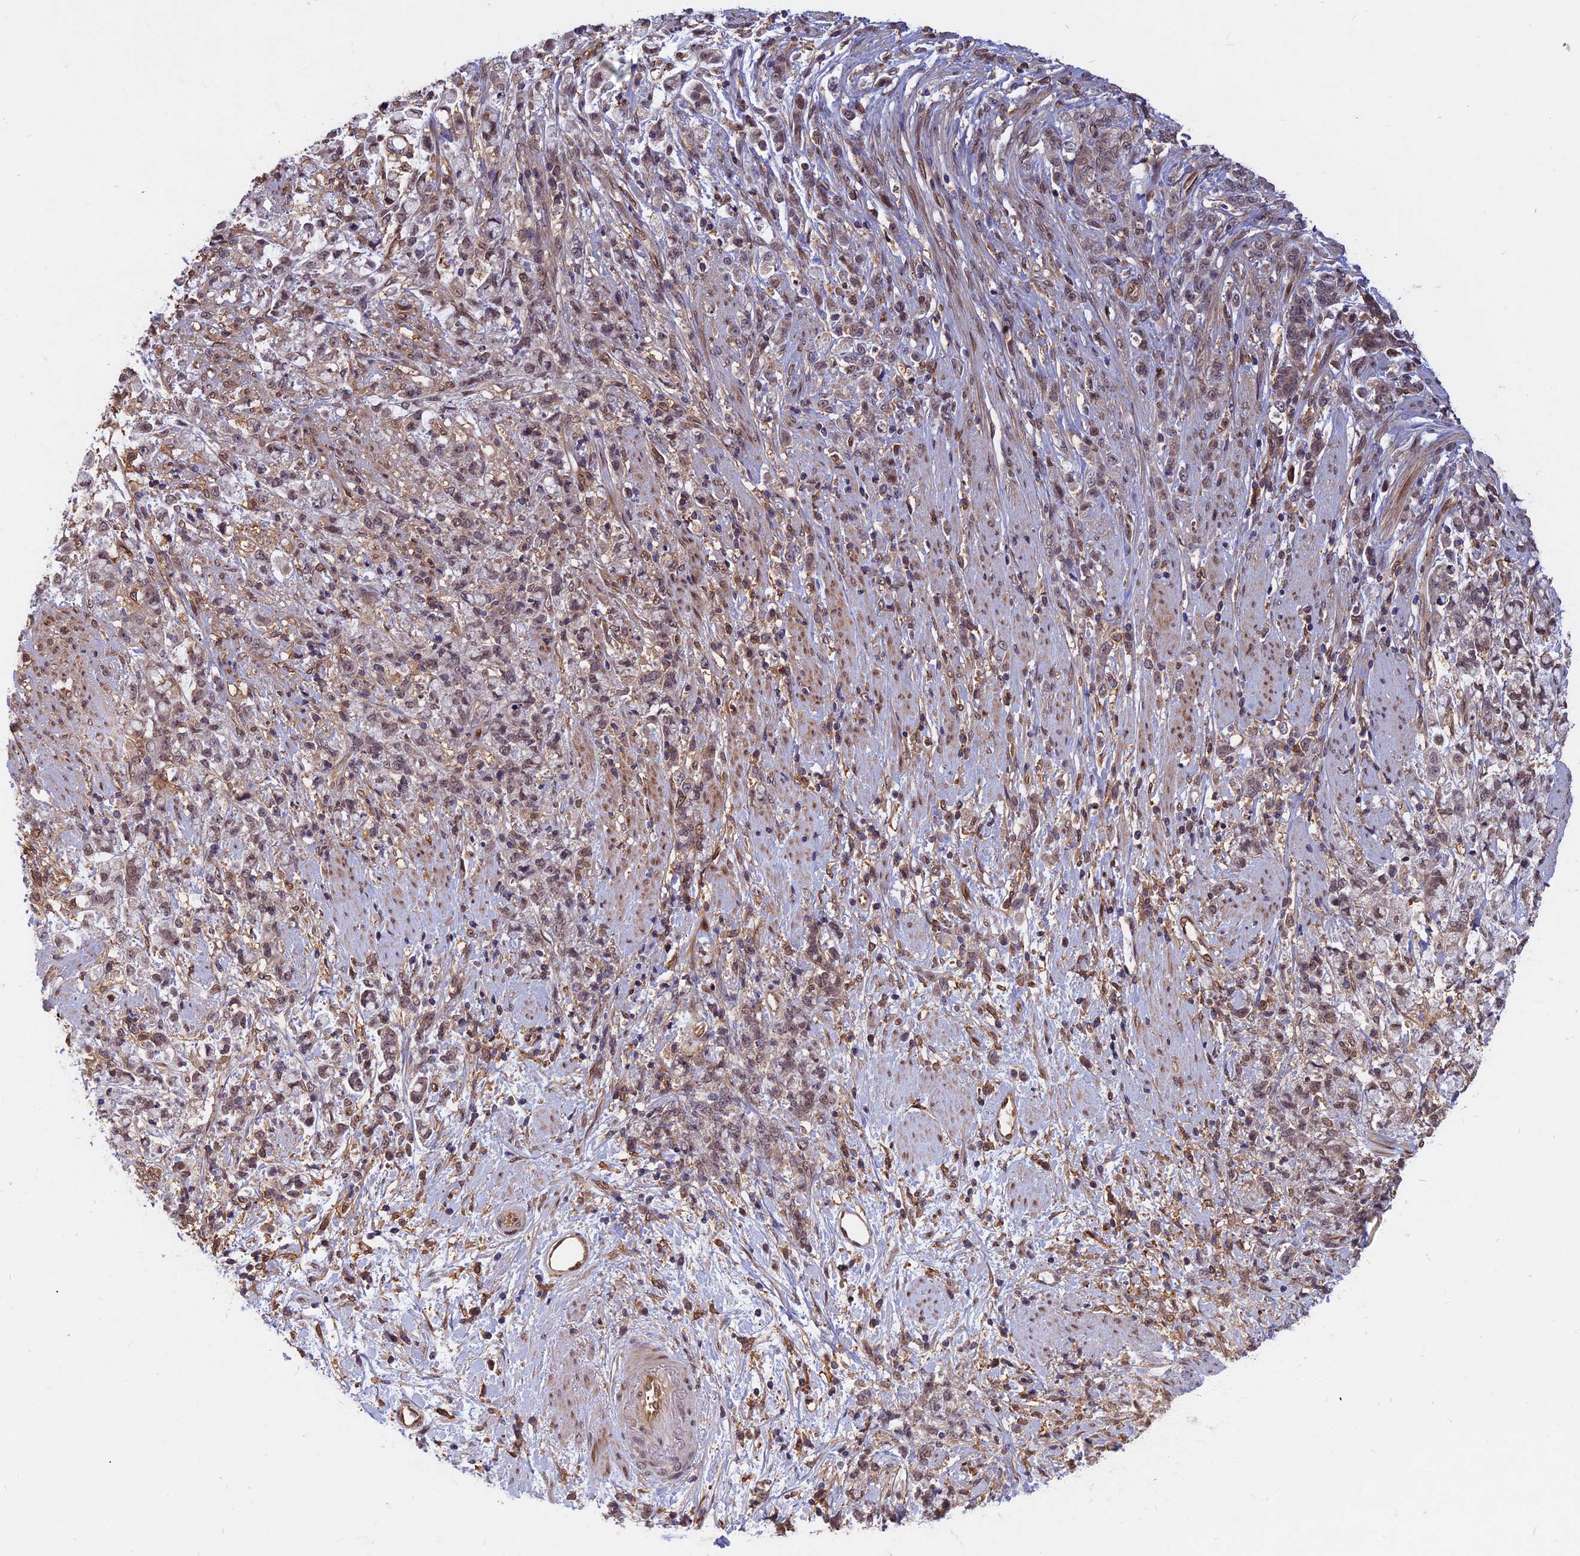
{"staining": {"intensity": "weak", "quantity": ">75%", "location": "nuclear"}, "tissue": "stomach cancer", "cell_type": "Tumor cells", "image_type": "cancer", "snomed": [{"axis": "morphology", "description": "Adenocarcinoma, NOS"}, {"axis": "topography", "description": "Stomach"}], "caption": "This photomicrograph displays immunohistochemistry staining of stomach adenocarcinoma, with low weak nuclear expression in about >75% of tumor cells.", "gene": "SPG11", "patient": {"sex": "female", "age": 60}}